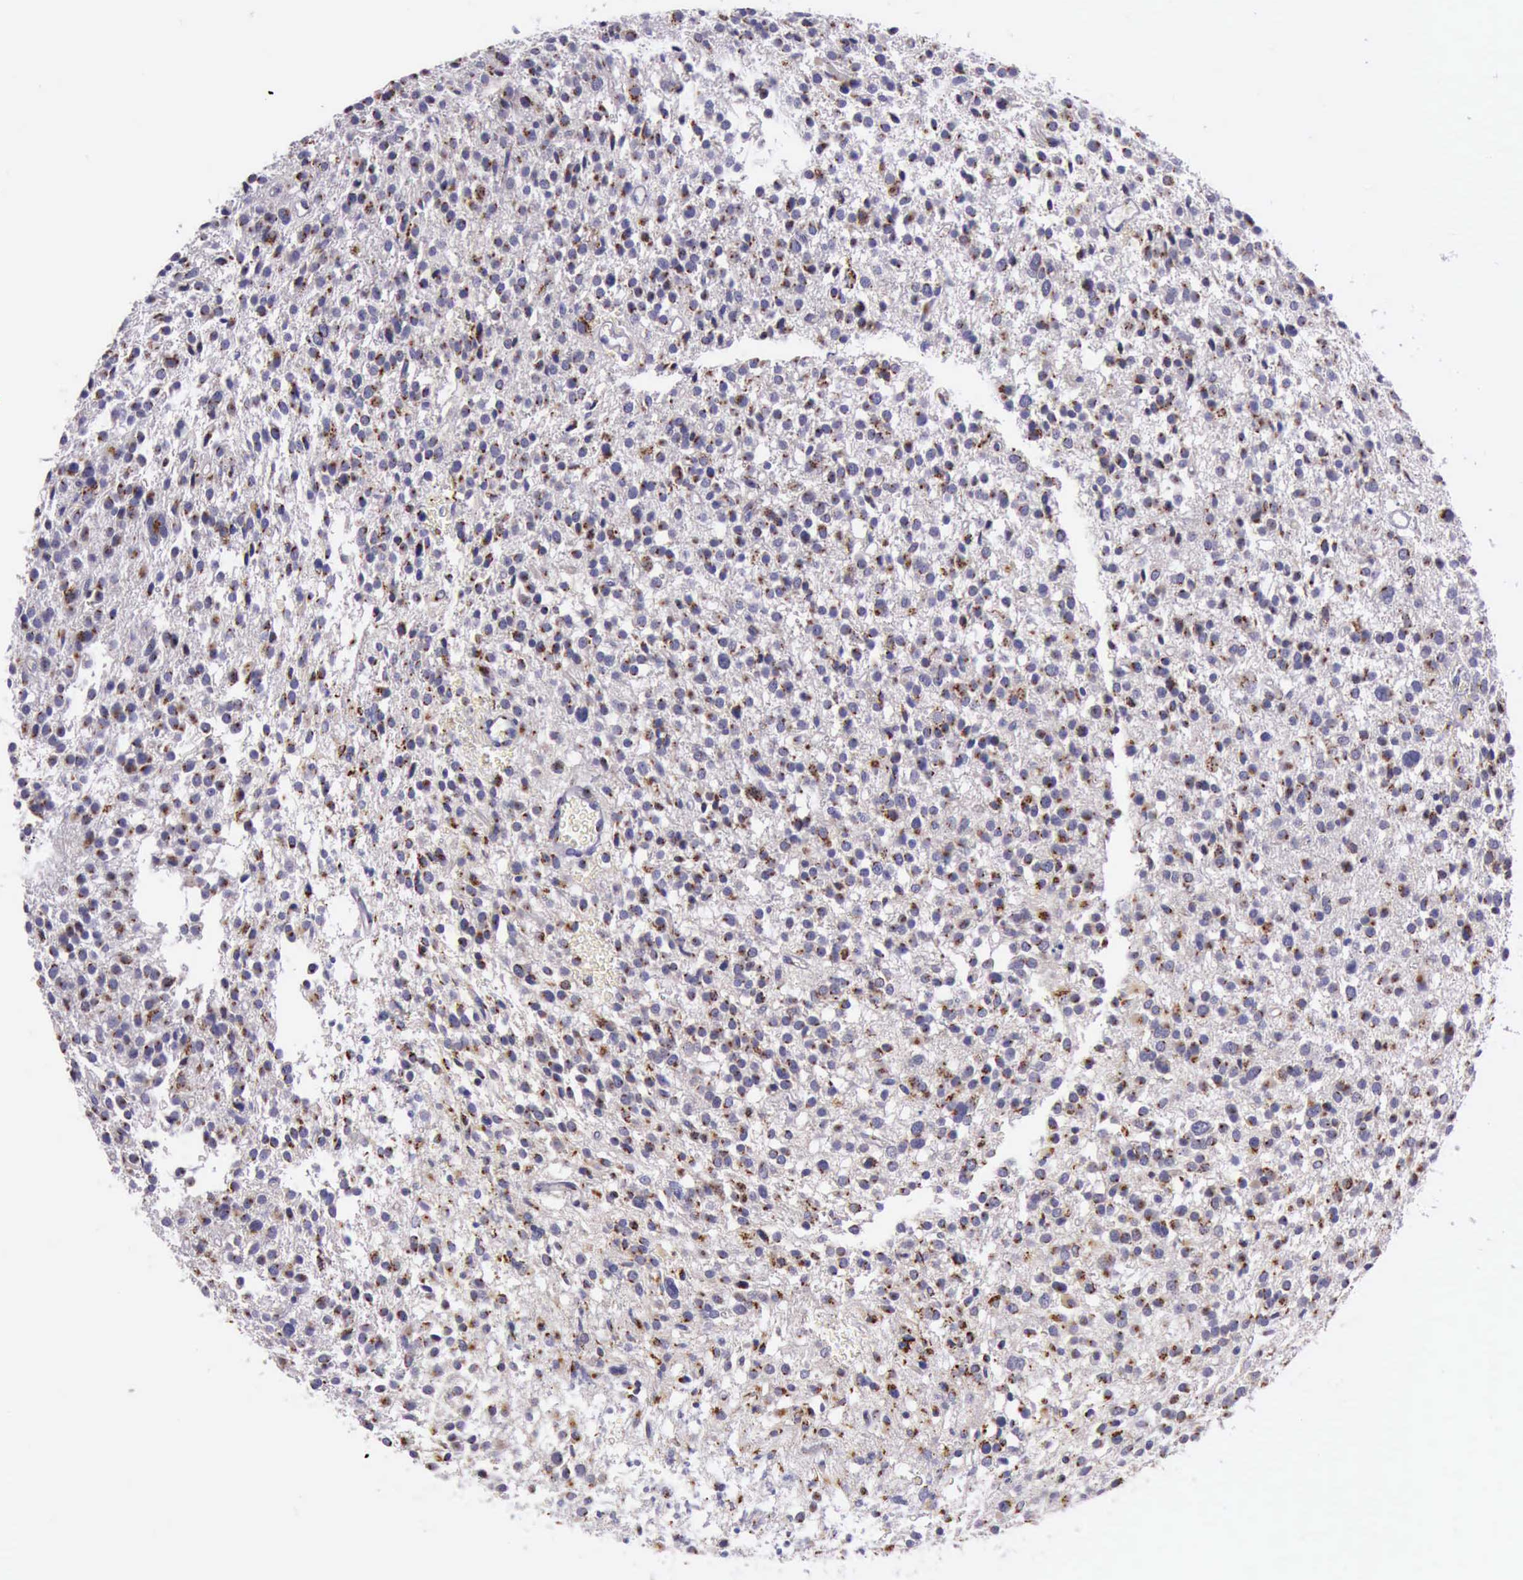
{"staining": {"intensity": "strong", "quantity": ">75%", "location": "cytoplasmic/membranous"}, "tissue": "glioma", "cell_type": "Tumor cells", "image_type": "cancer", "snomed": [{"axis": "morphology", "description": "Glioma, malignant, Low grade"}, {"axis": "topography", "description": "Brain"}], "caption": "Malignant glioma (low-grade) stained with DAB IHC reveals high levels of strong cytoplasmic/membranous expression in approximately >75% of tumor cells.", "gene": "GOLGA5", "patient": {"sex": "female", "age": 36}}